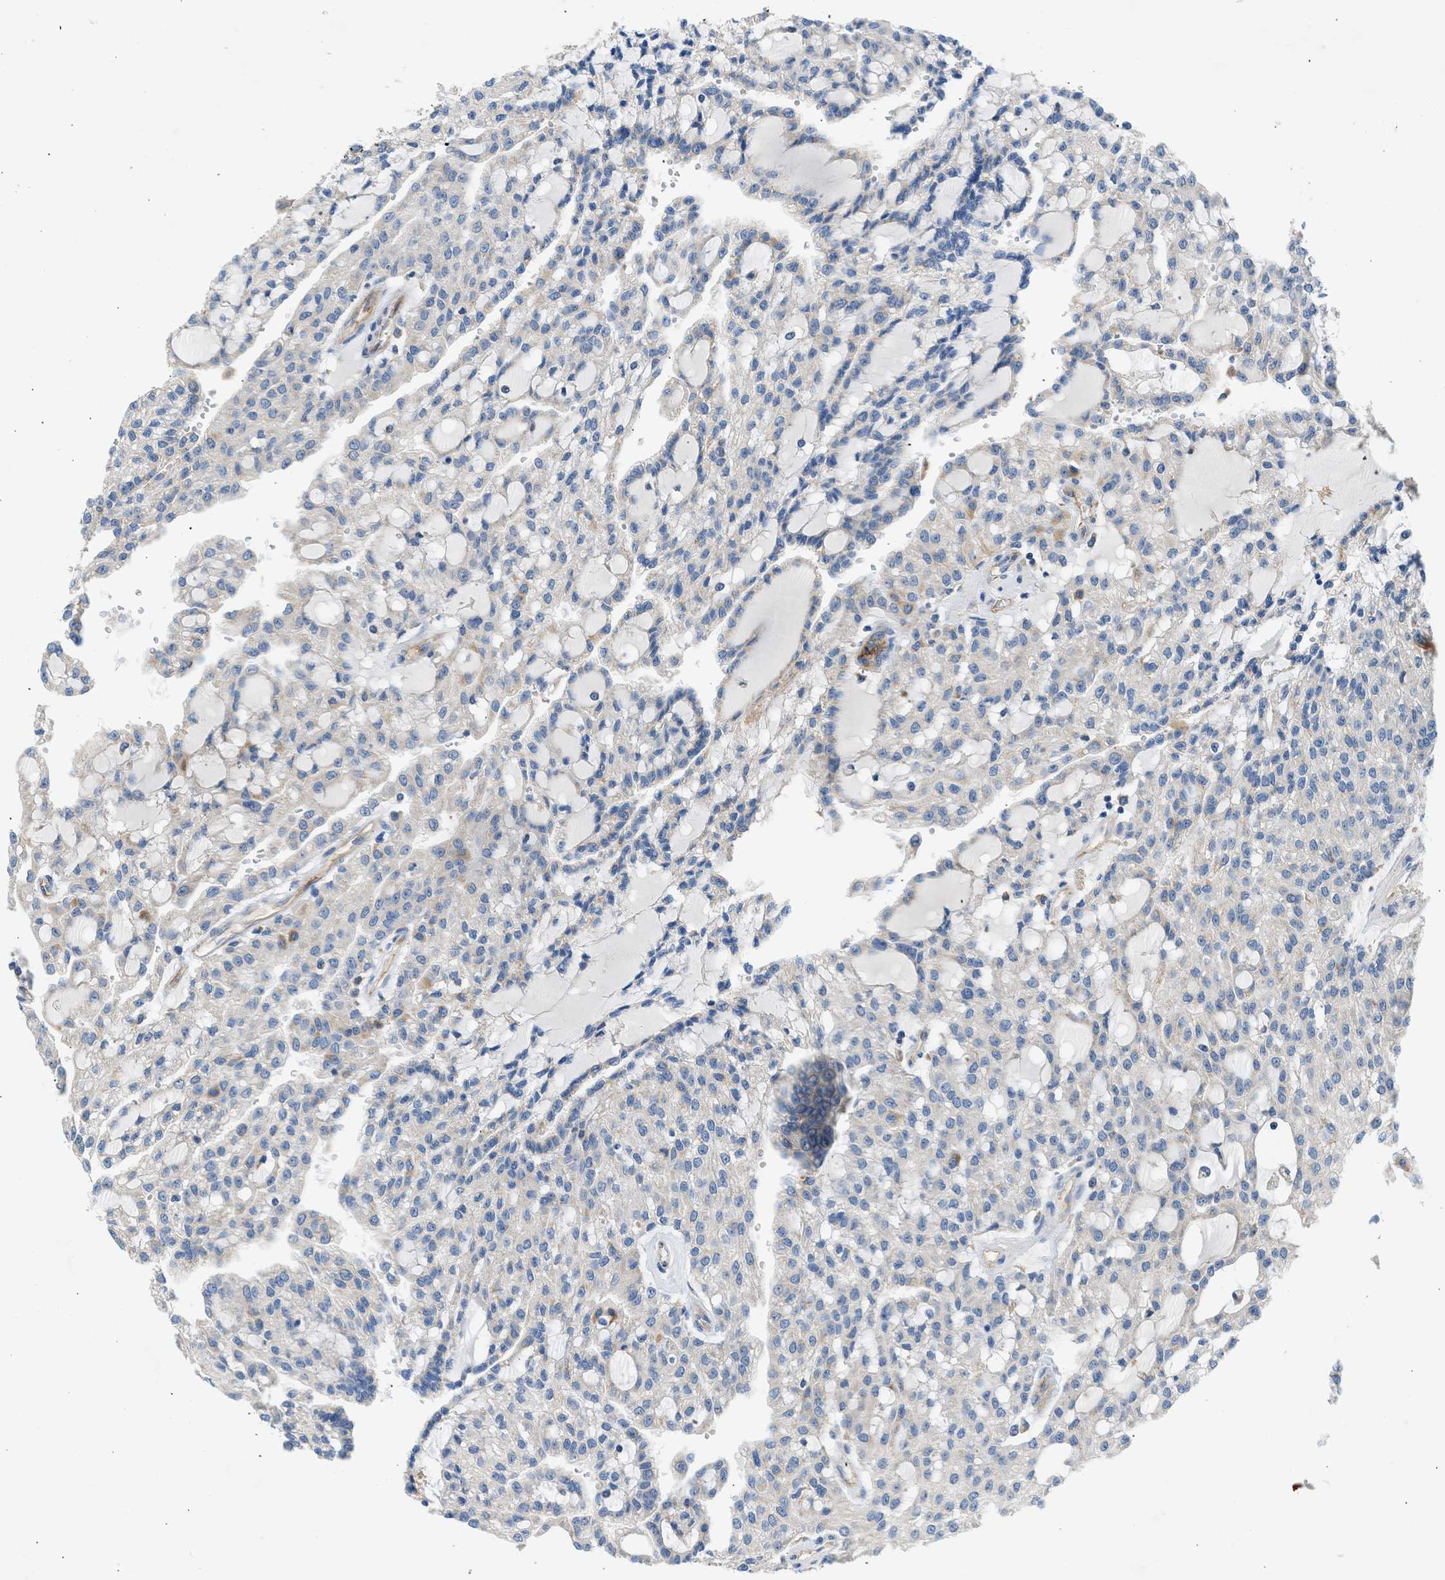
{"staining": {"intensity": "negative", "quantity": "none", "location": "none"}, "tissue": "renal cancer", "cell_type": "Tumor cells", "image_type": "cancer", "snomed": [{"axis": "morphology", "description": "Adenocarcinoma, NOS"}, {"axis": "topography", "description": "Kidney"}], "caption": "A high-resolution image shows immunohistochemistry (IHC) staining of renal cancer, which displays no significant positivity in tumor cells.", "gene": "ULK4", "patient": {"sex": "male", "age": 63}}